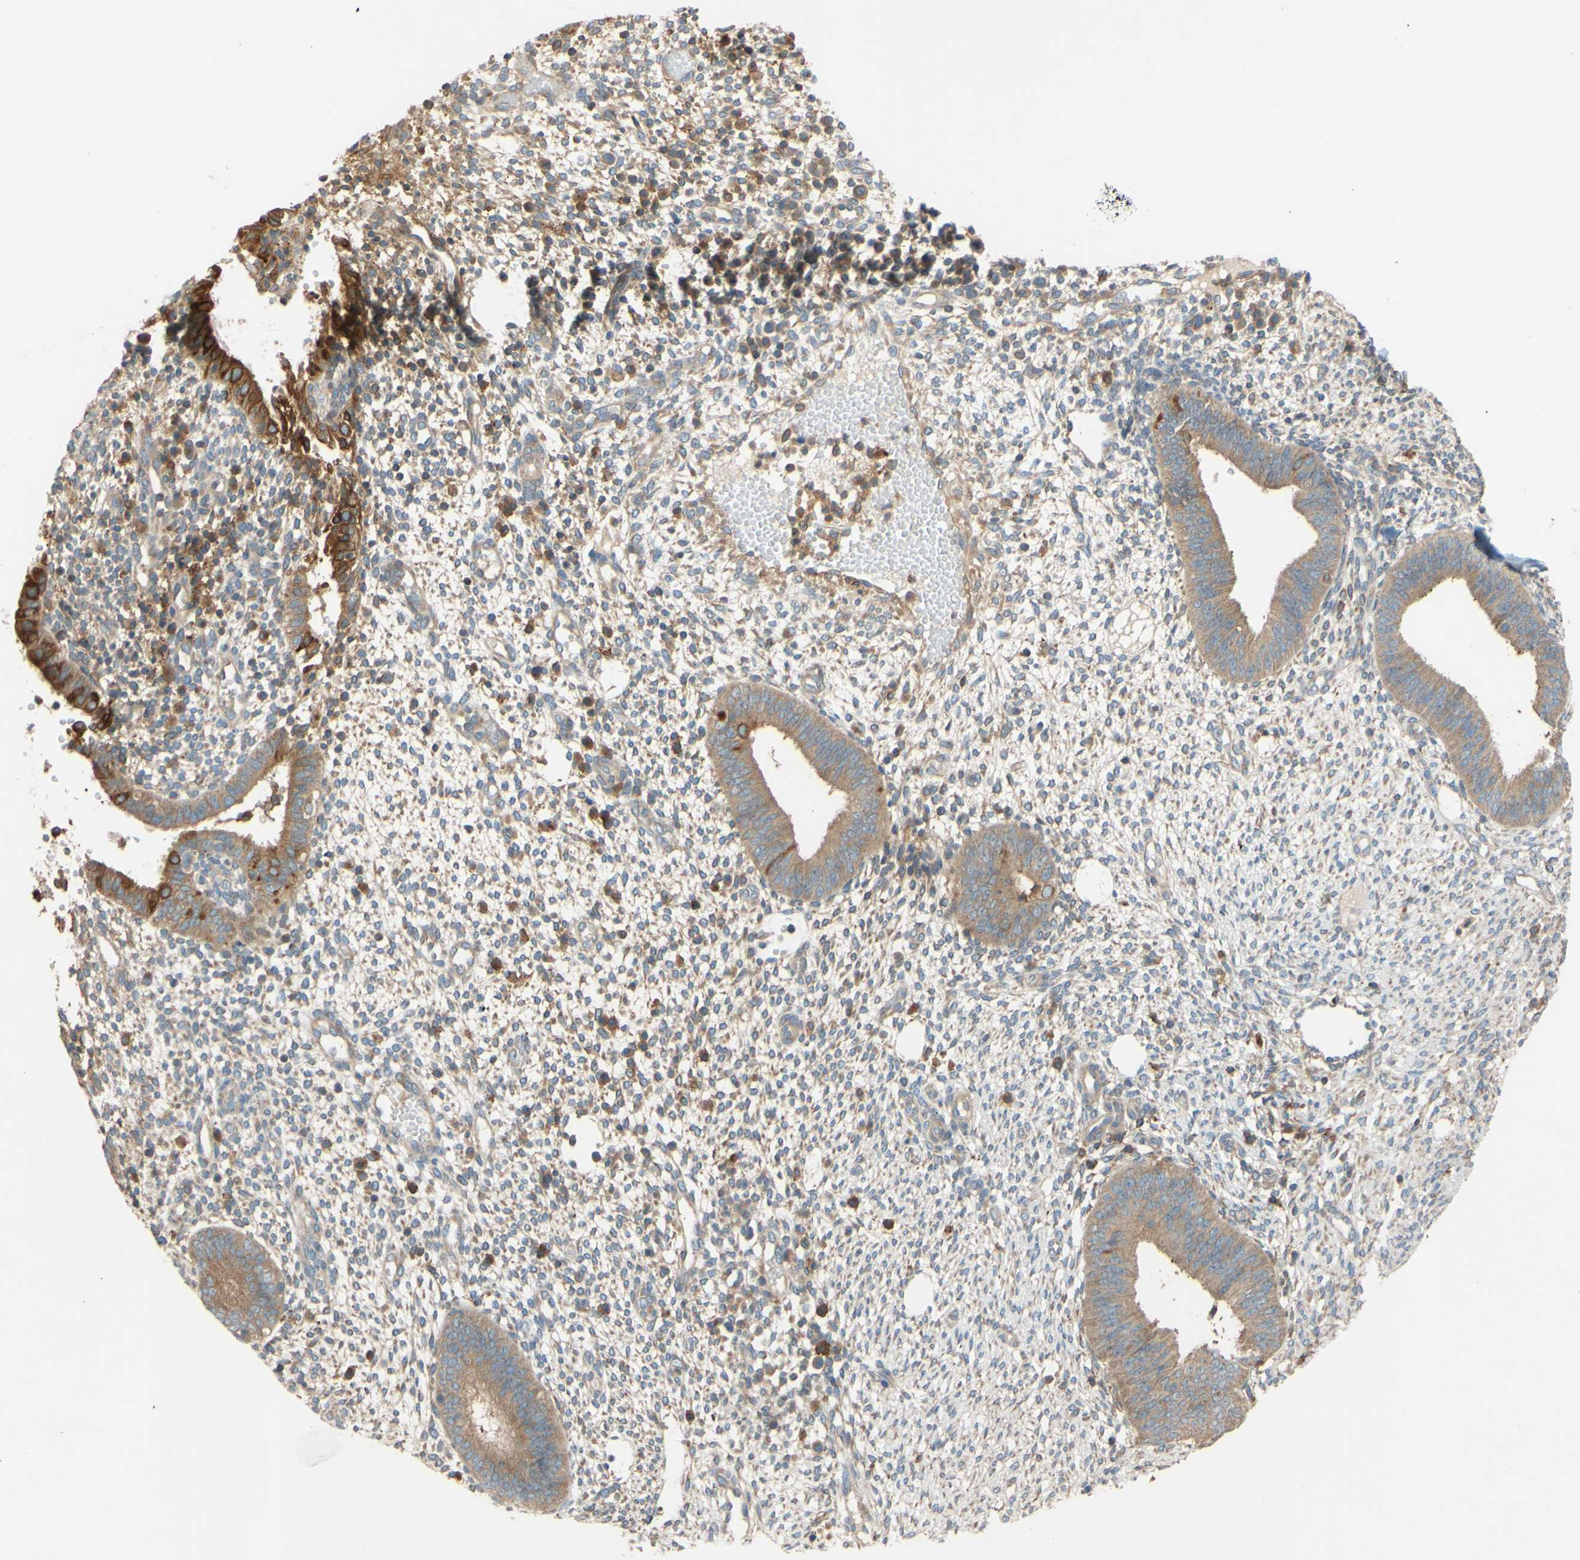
{"staining": {"intensity": "moderate", "quantity": "25%-75%", "location": "cytoplasmic/membranous"}, "tissue": "endometrium", "cell_type": "Cells in endometrial stroma", "image_type": "normal", "snomed": [{"axis": "morphology", "description": "Normal tissue, NOS"}, {"axis": "topography", "description": "Endometrium"}], "caption": "Brown immunohistochemical staining in unremarkable endometrium shows moderate cytoplasmic/membranous expression in approximately 25%-75% of cells in endometrial stroma.", "gene": "POR", "patient": {"sex": "female", "age": 35}}